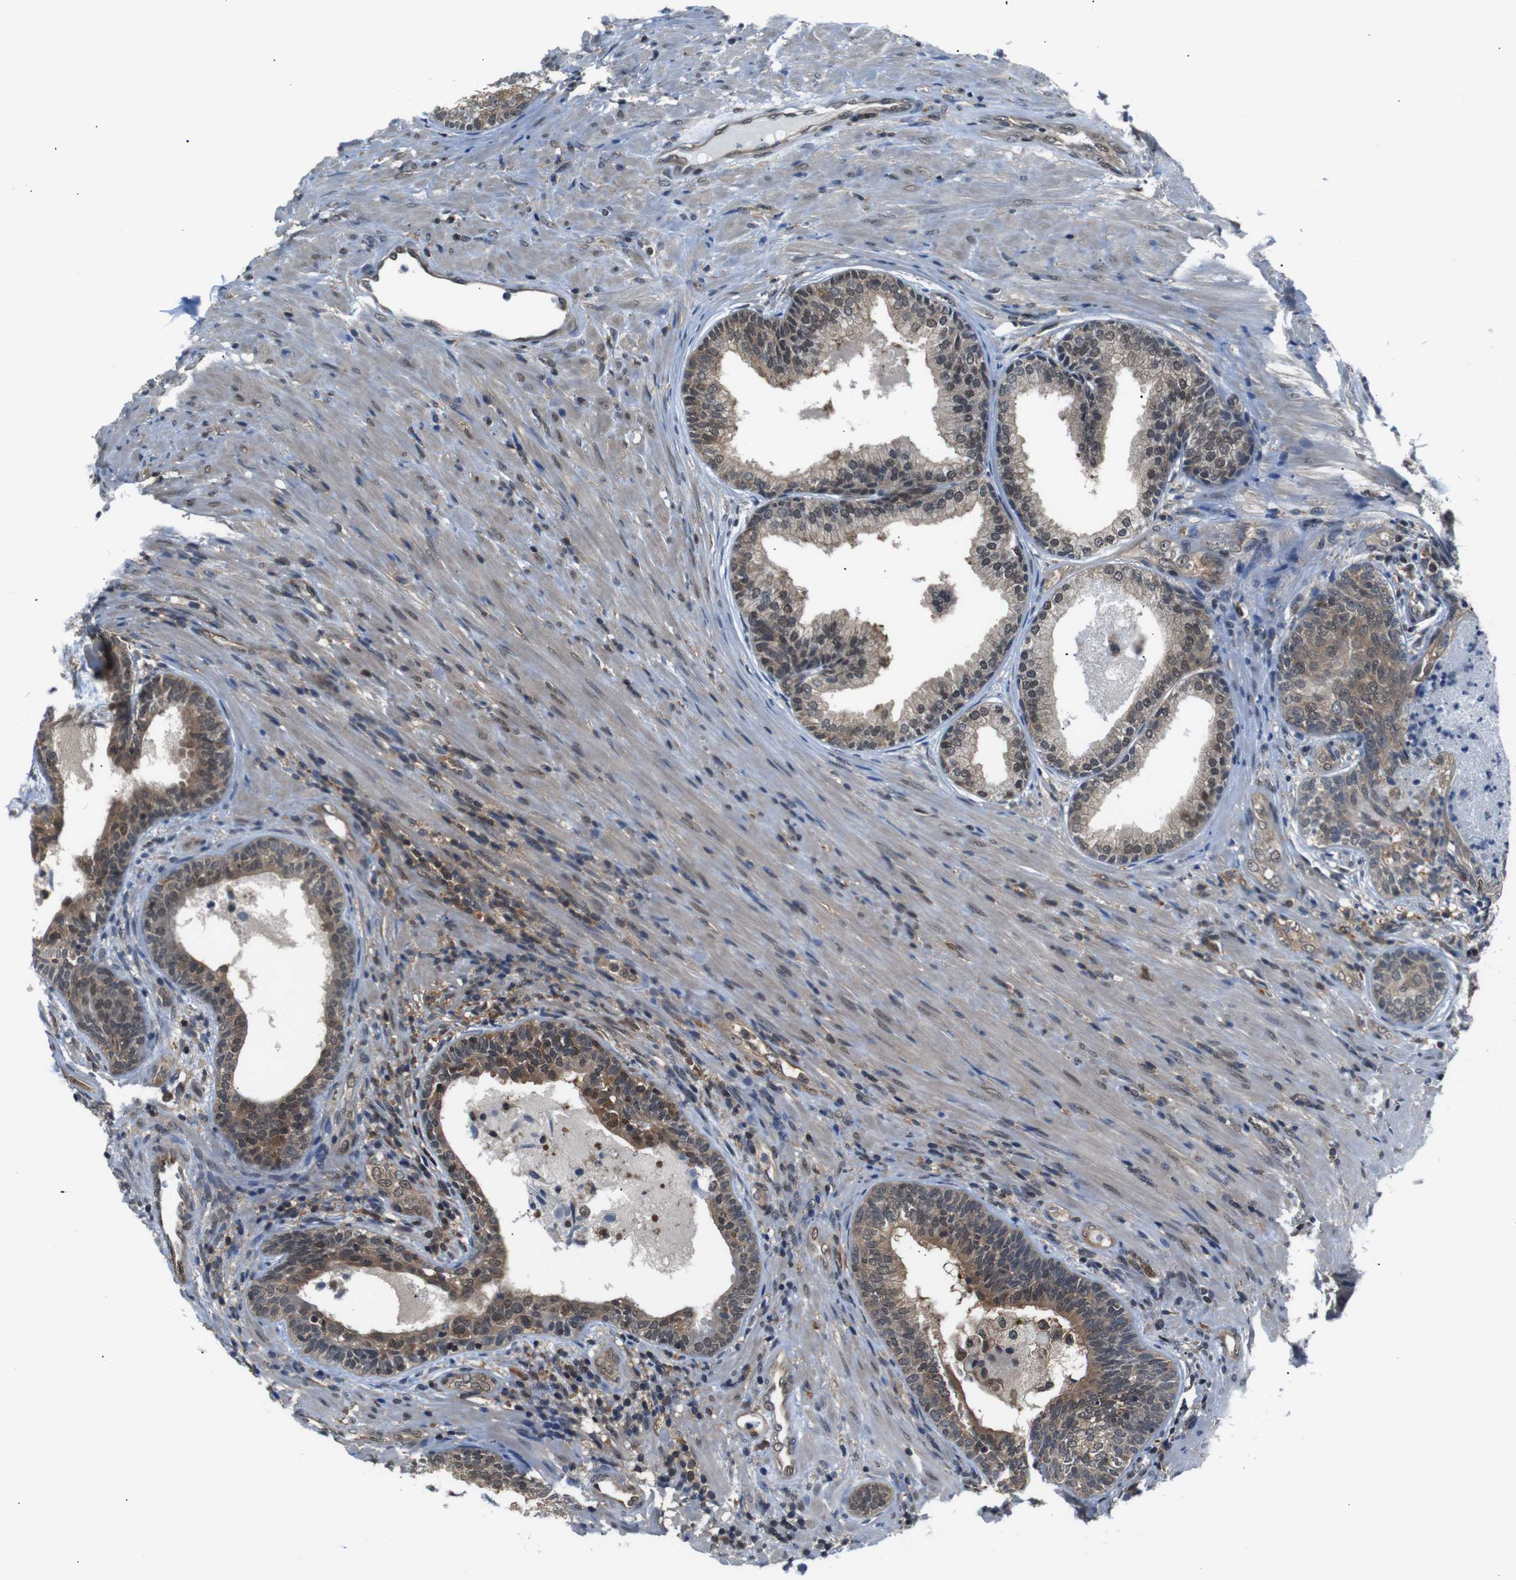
{"staining": {"intensity": "moderate", "quantity": "25%-75%", "location": "cytoplasmic/membranous,nuclear"}, "tissue": "prostate", "cell_type": "Glandular cells", "image_type": "normal", "snomed": [{"axis": "morphology", "description": "Normal tissue, NOS"}, {"axis": "topography", "description": "Prostate"}], "caption": "Protein analysis of benign prostate shows moderate cytoplasmic/membranous,nuclear staining in about 25%-75% of glandular cells.", "gene": "UBXN1", "patient": {"sex": "male", "age": 76}}